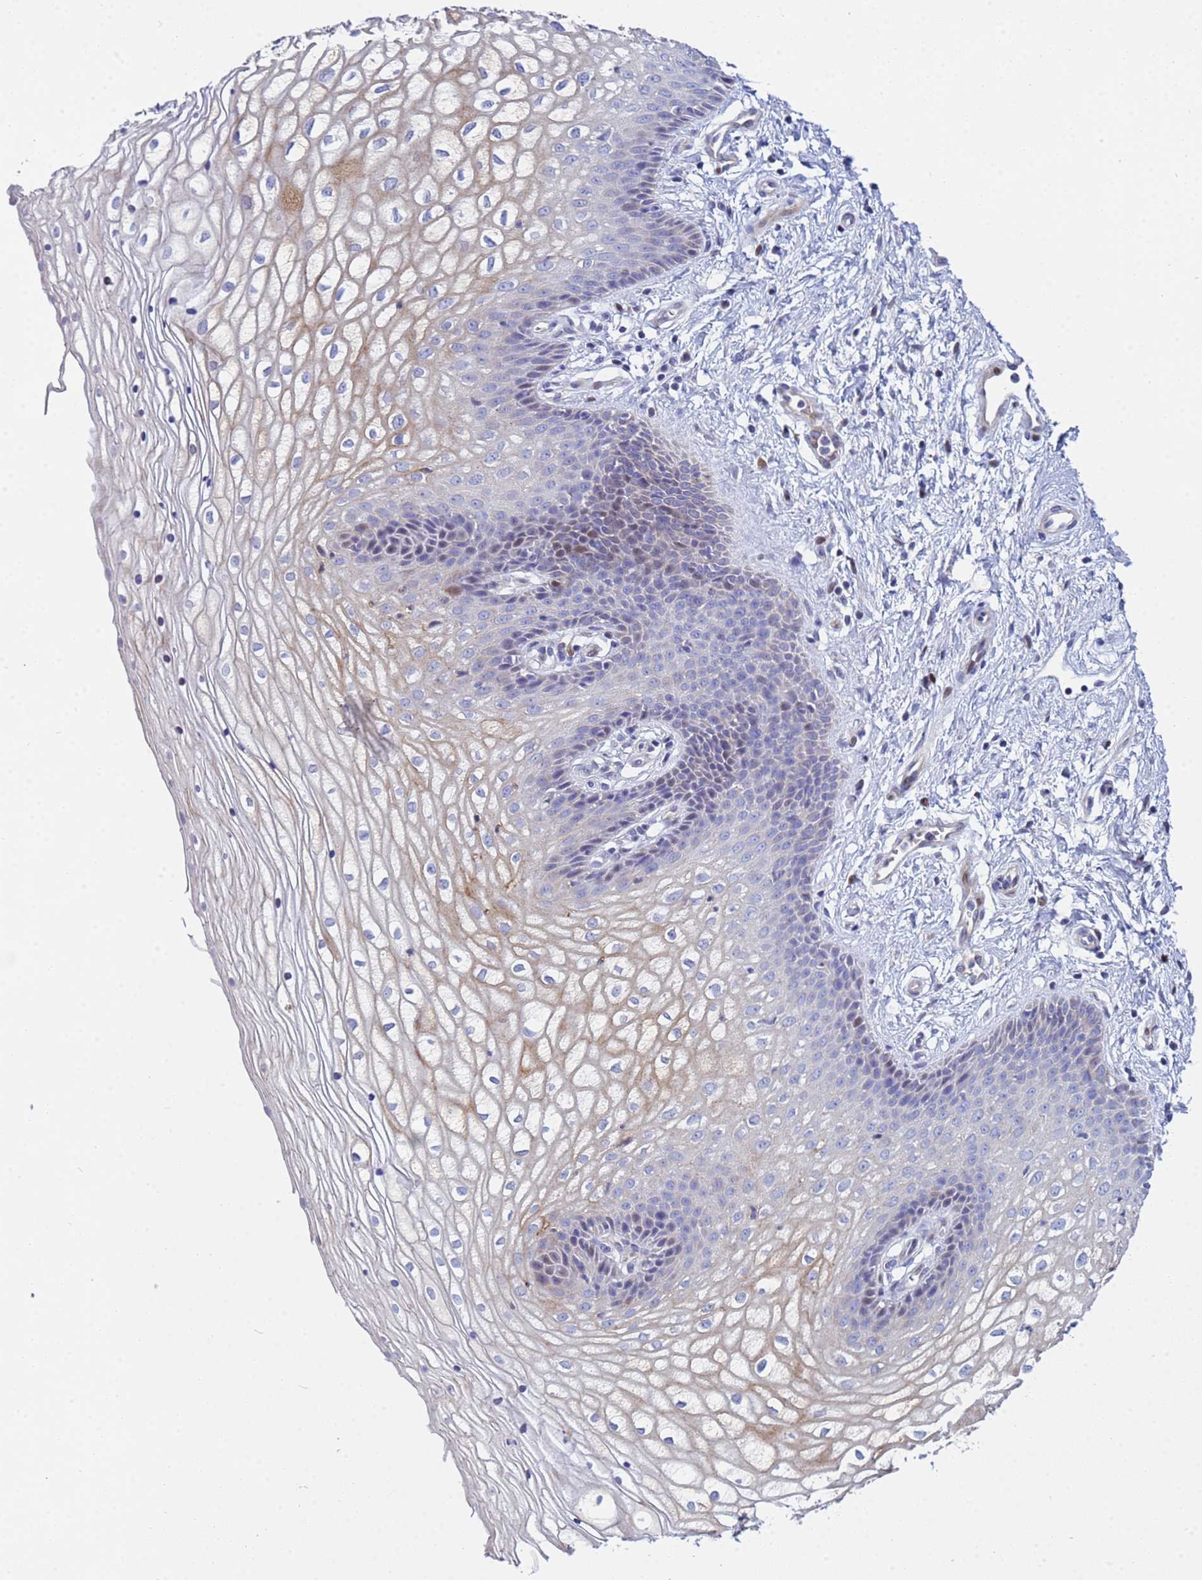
{"staining": {"intensity": "moderate", "quantity": "25%-75%", "location": "cytoplasmic/membranous"}, "tissue": "vagina", "cell_type": "Squamous epithelial cells", "image_type": "normal", "snomed": [{"axis": "morphology", "description": "Normal tissue, NOS"}, {"axis": "topography", "description": "Vagina"}], "caption": "About 25%-75% of squamous epithelial cells in normal vagina exhibit moderate cytoplasmic/membranous protein expression as visualized by brown immunohistochemical staining.", "gene": "PPP6R1", "patient": {"sex": "female", "age": 34}}